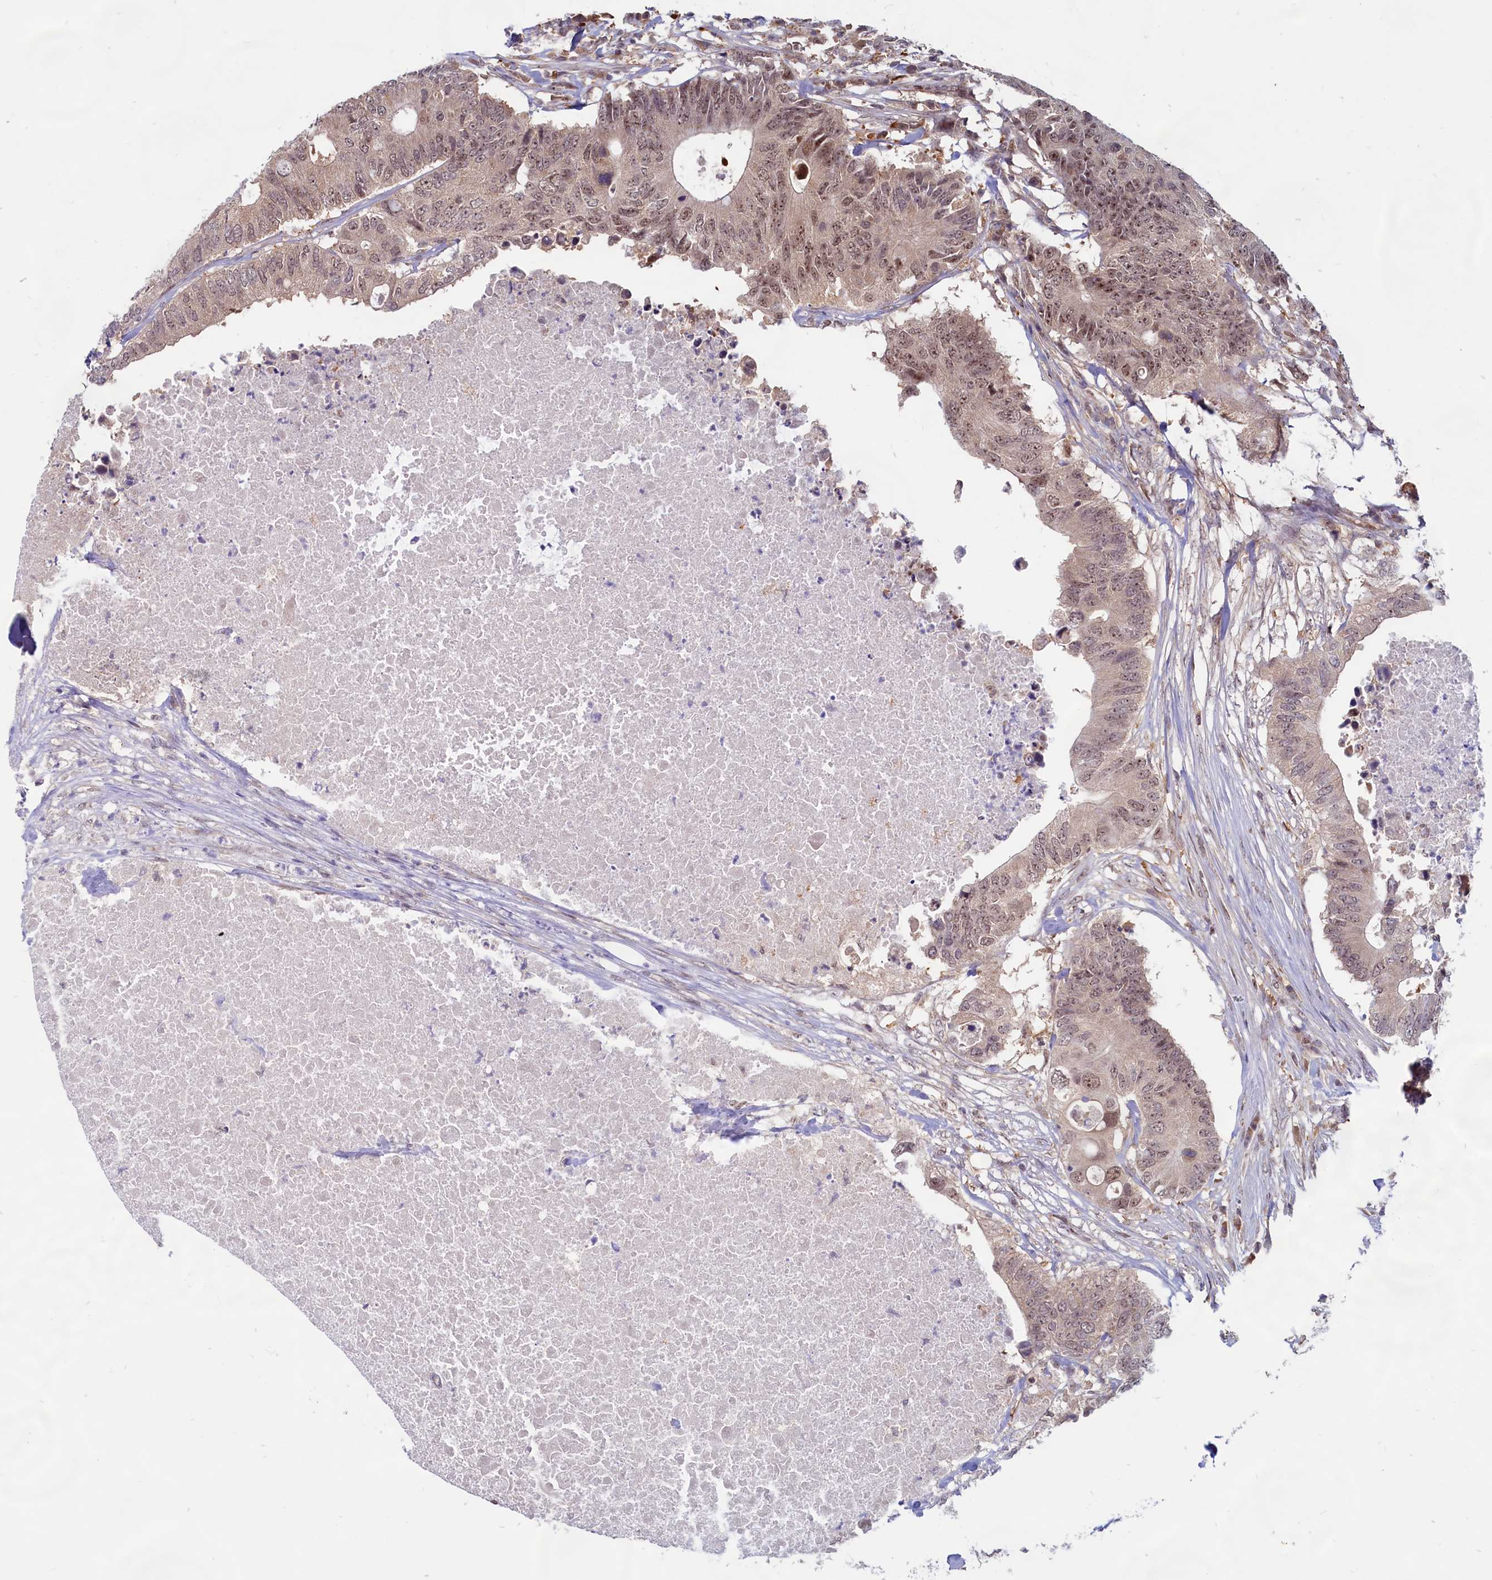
{"staining": {"intensity": "moderate", "quantity": "25%-75%", "location": "nuclear"}, "tissue": "colorectal cancer", "cell_type": "Tumor cells", "image_type": "cancer", "snomed": [{"axis": "morphology", "description": "Adenocarcinoma, NOS"}, {"axis": "topography", "description": "Colon"}], "caption": "Approximately 25%-75% of tumor cells in colorectal cancer (adenocarcinoma) exhibit moderate nuclear protein positivity as visualized by brown immunohistochemical staining.", "gene": "C1D", "patient": {"sex": "male", "age": 71}}